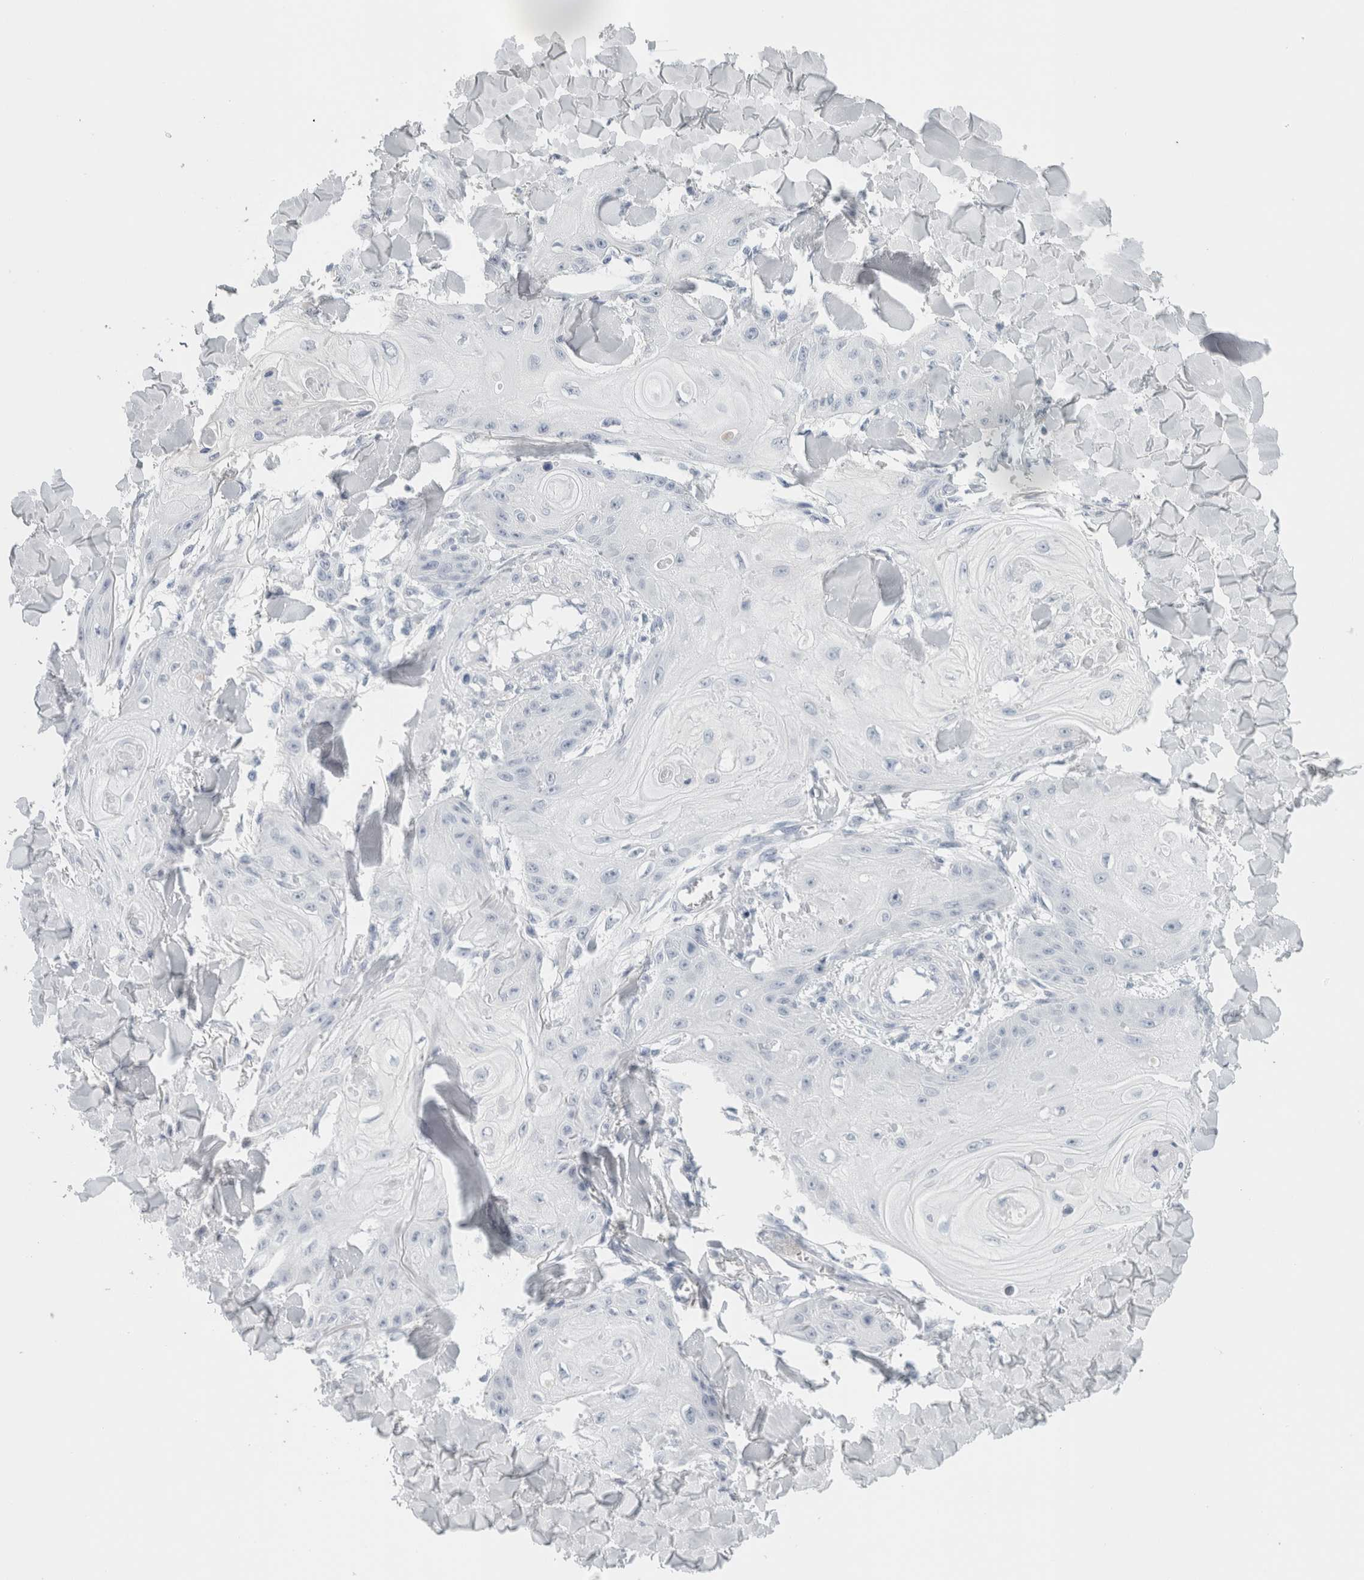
{"staining": {"intensity": "negative", "quantity": "none", "location": "none"}, "tissue": "skin cancer", "cell_type": "Tumor cells", "image_type": "cancer", "snomed": [{"axis": "morphology", "description": "Squamous cell carcinoma, NOS"}, {"axis": "topography", "description": "Skin"}], "caption": "Immunohistochemistry (IHC) image of skin cancer stained for a protein (brown), which shows no staining in tumor cells. (DAB immunohistochemistry (IHC) visualized using brightfield microscopy, high magnification).", "gene": "TSPAN8", "patient": {"sex": "male", "age": 74}}